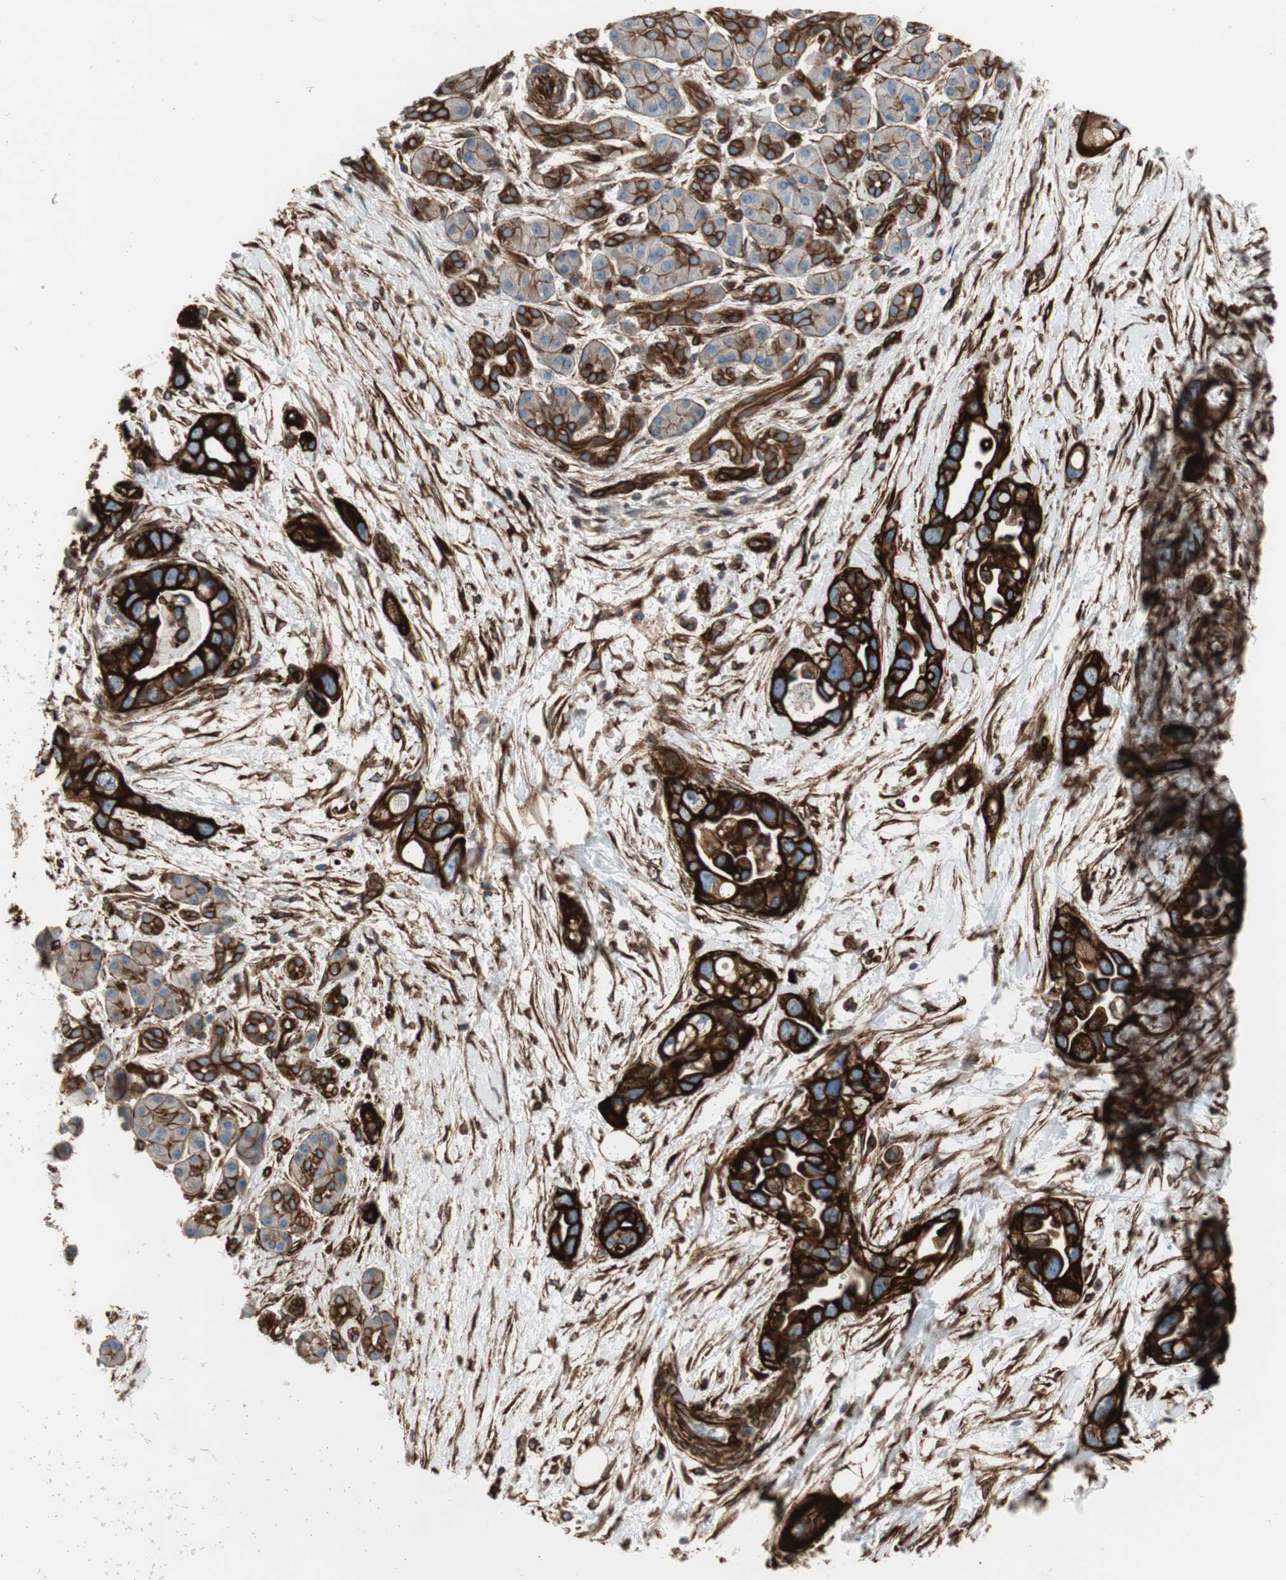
{"staining": {"intensity": "strong", "quantity": ">75%", "location": "cytoplasmic/membranous"}, "tissue": "pancreatic cancer", "cell_type": "Tumor cells", "image_type": "cancer", "snomed": [{"axis": "morphology", "description": "Adenocarcinoma, NOS"}, {"axis": "topography", "description": "Pancreas"}], "caption": "Brown immunohistochemical staining in human adenocarcinoma (pancreatic) displays strong cytoplasmic/membranous positivity in approximately >75% of tumor cells. The staining is performed using DAB (3,3'-diaminobenzidine) brown chromogen to label protein expression. The nuclei are counter-stained blue using hematoxylin.", "gene": "TCTA", "patient": {"sex": "female", "age": 77}}